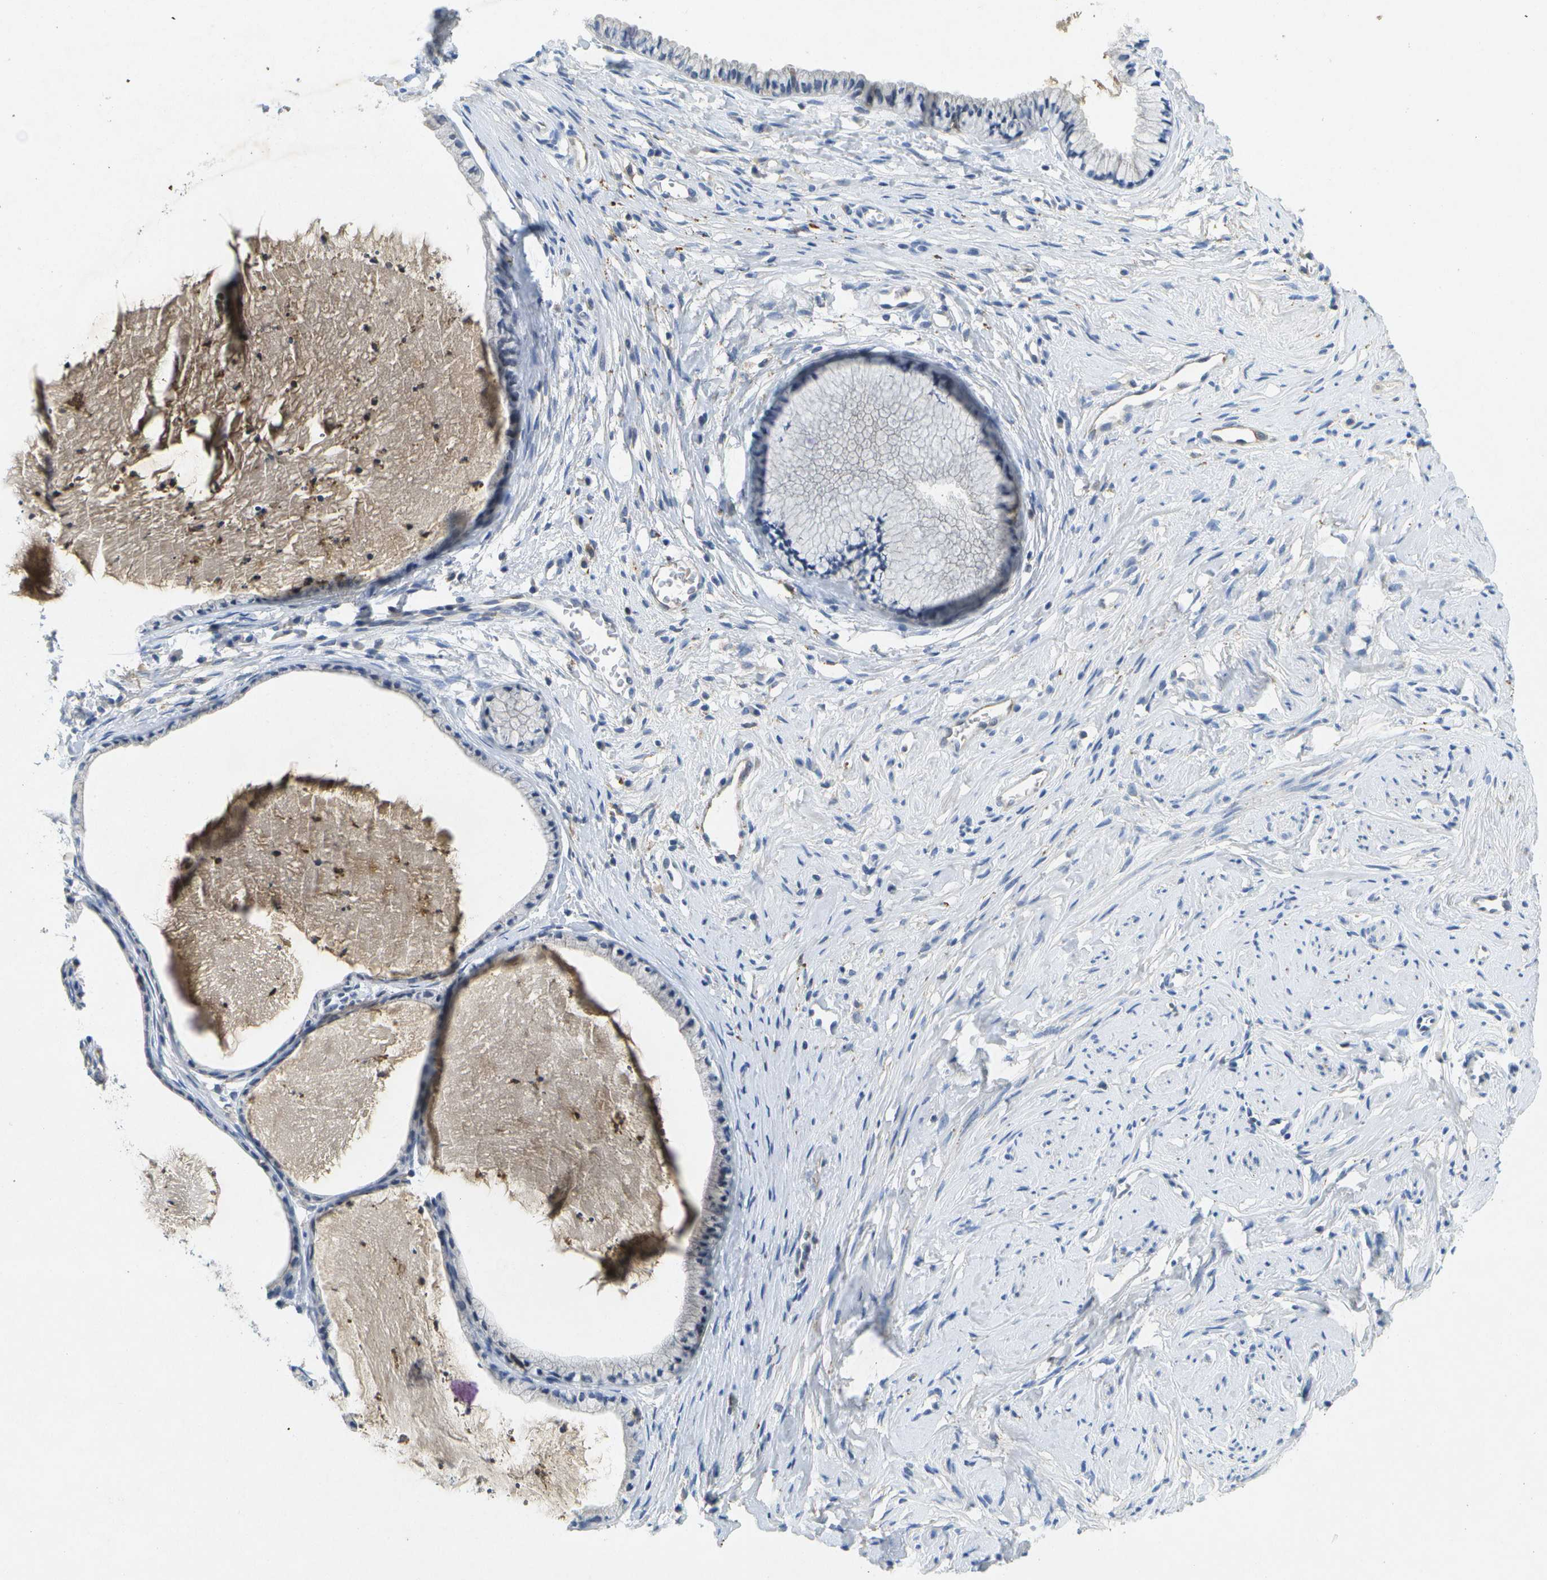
{"staining": {"intensity": "negative", "quantity": "none", "location": "none"}, "tissue": "cervix", "cell_type": "Glandular cells", "image_type": "normal", "snomed": [{"axis": "morphology", "description": "Normal tissue, NOS"}, {"axis": "topography", "description": "Cervix"}], "caption": "Immunohistochemical staining of normal cervix displays no significant expression in glandular cells.", "gene": "LIPG", "patient": {"sex": "female", "age": 77}}